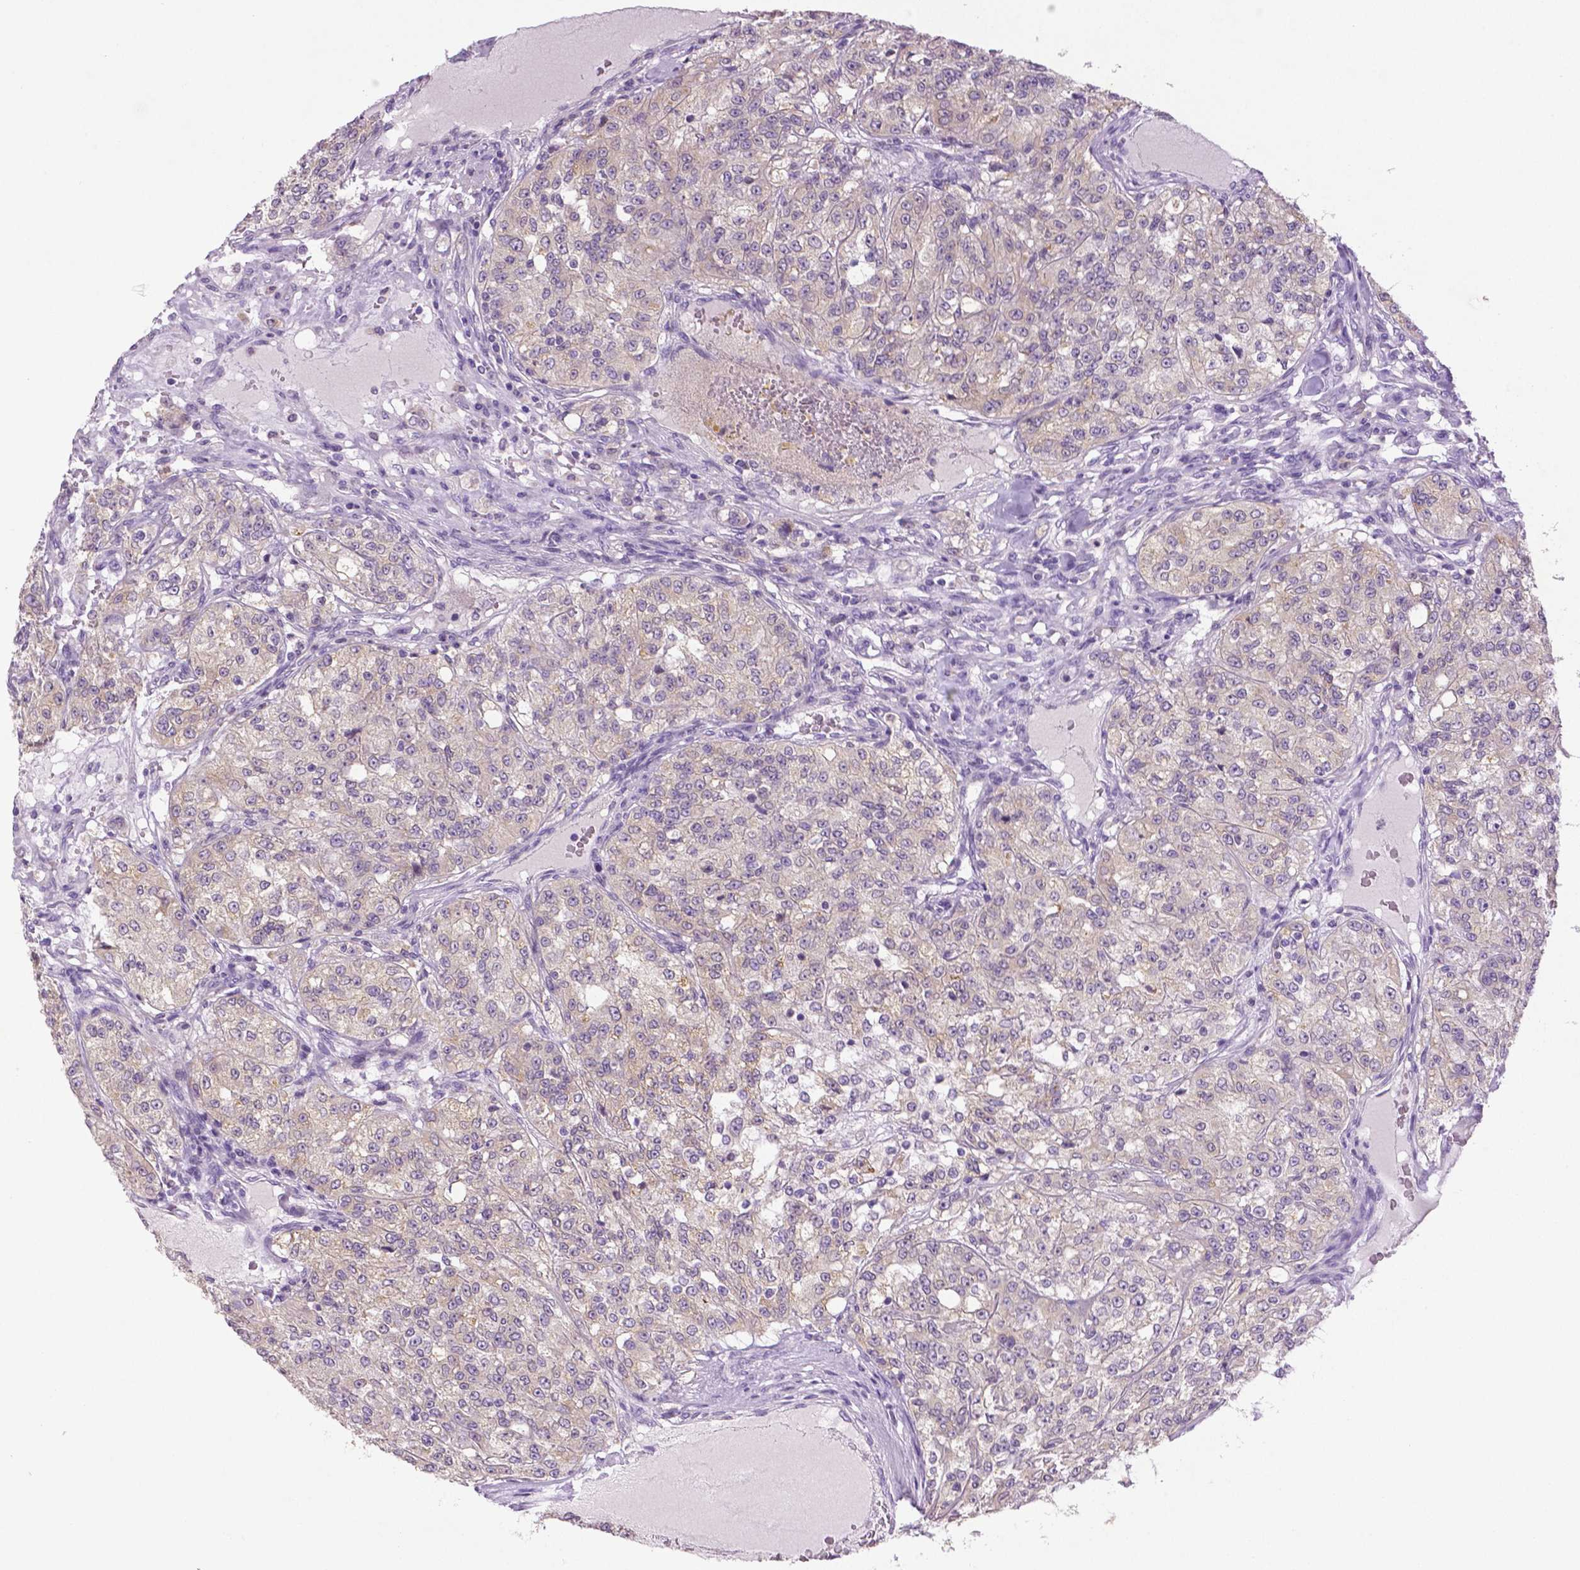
{"staining": {"intensity": "negative", "quantity": "none", "location": "none"}, "tissue": "renal cancer", "cell_type": "Tumor cells", "image_type": "cancer", "snomed": [{"axis": "morphology", "description": "Adenocarcinoma, NOS"}, {"axis": "topography", "description": "Kidney"}], "caption": "Tumor cells show no significant protein expression in adenocarcinoma (renal).", "gene": "DNAH12", "patient": {"sex": "female", "age": 63}}